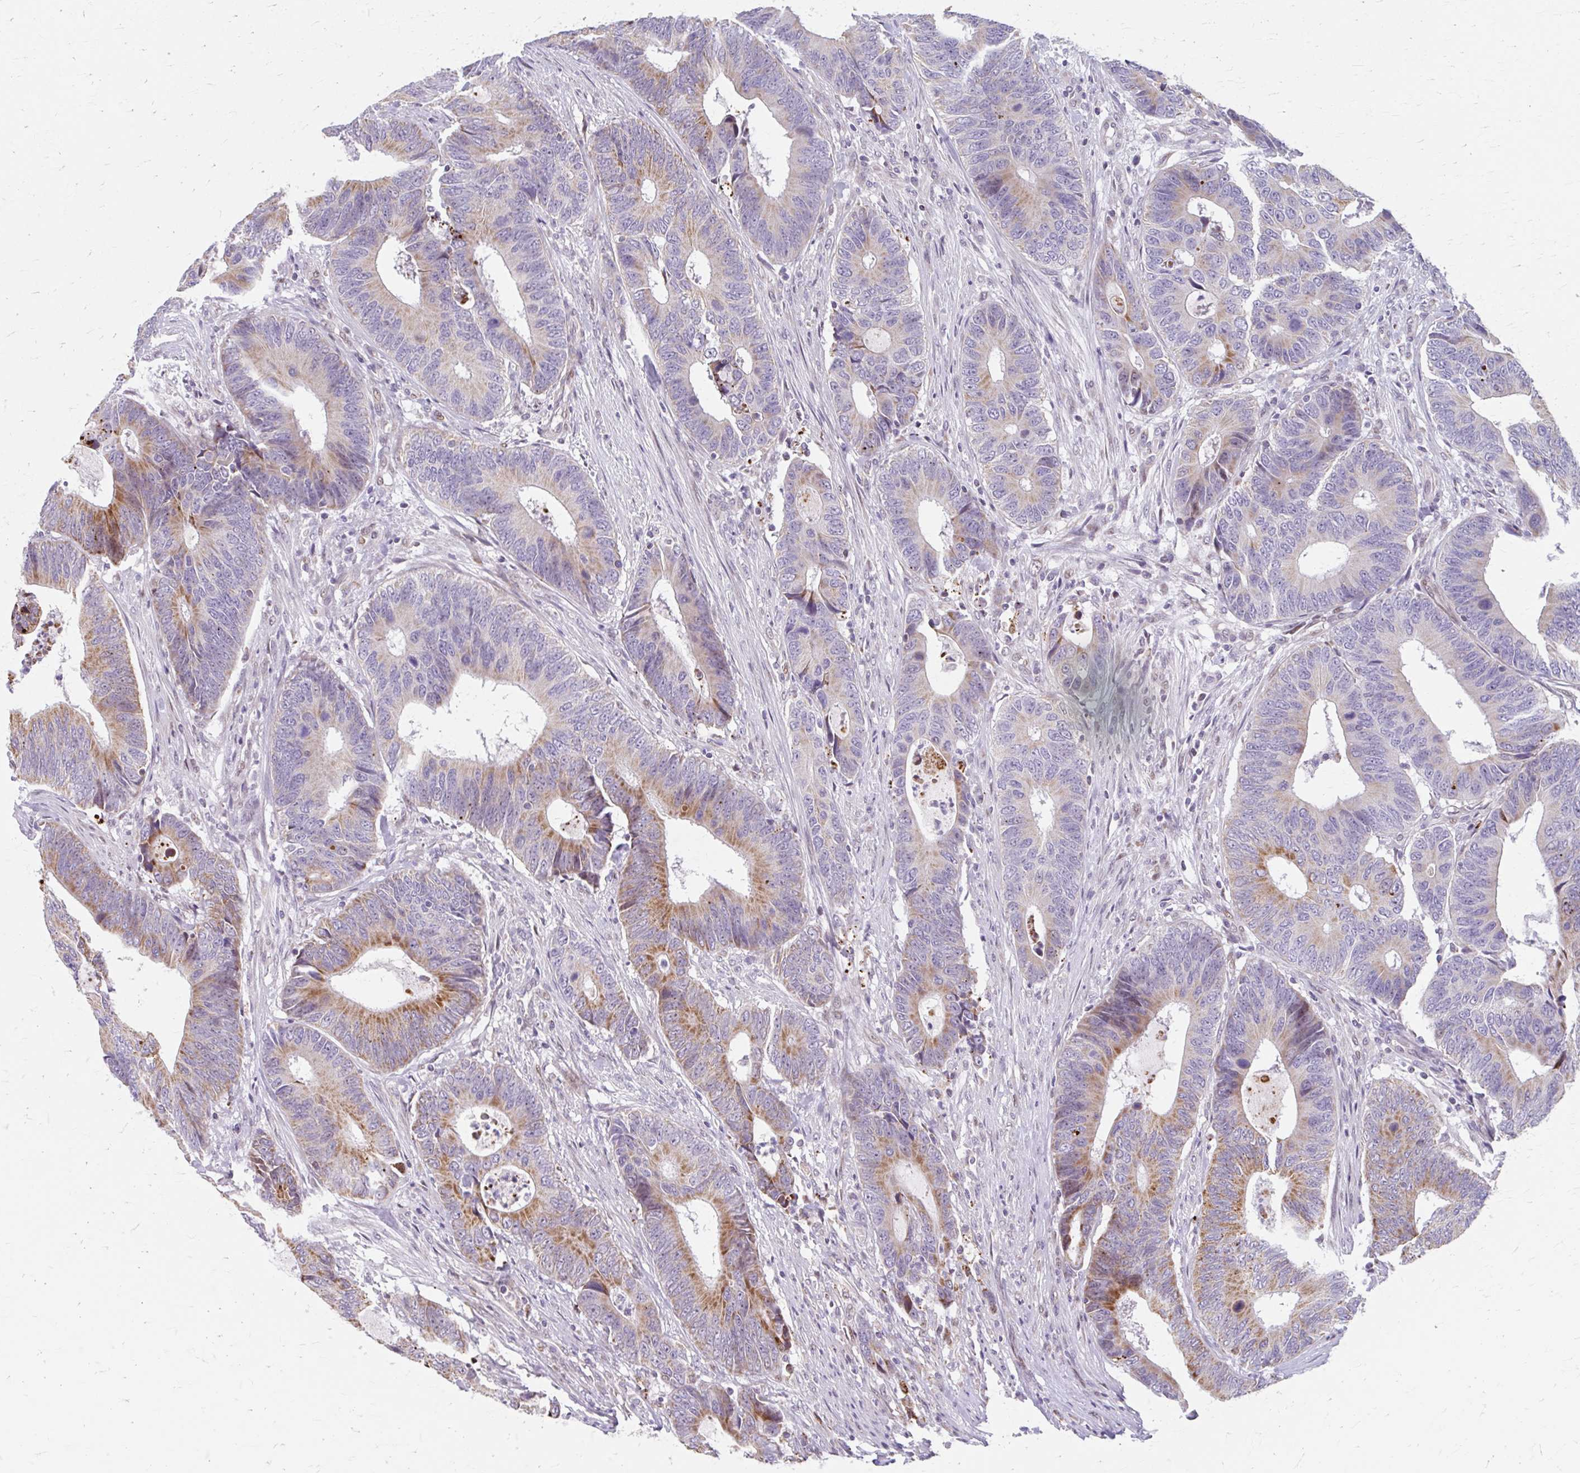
{"staining": {"intensity": "moderate", "quantity": "25%-75%", "location": "cytoplasmic/membranous"}, "tissue": "colorectal cancer", "cell_type": "Tumor cells", "image_type": "cancer", "snomed": [{"axis": "morphology", "description": "Adenocarcinoma, NOS"}, {"axis": "topography", "description": "Colon"}], "caption": "Human adenocarcinoma (colorectal) stained for a protein (brown) shows moderate cytoplasmic/membranous positive staining in about 25%-75% of tumor cells.", "gene": "BEAN1", "patient": {"sex": "male", "age": 87}}